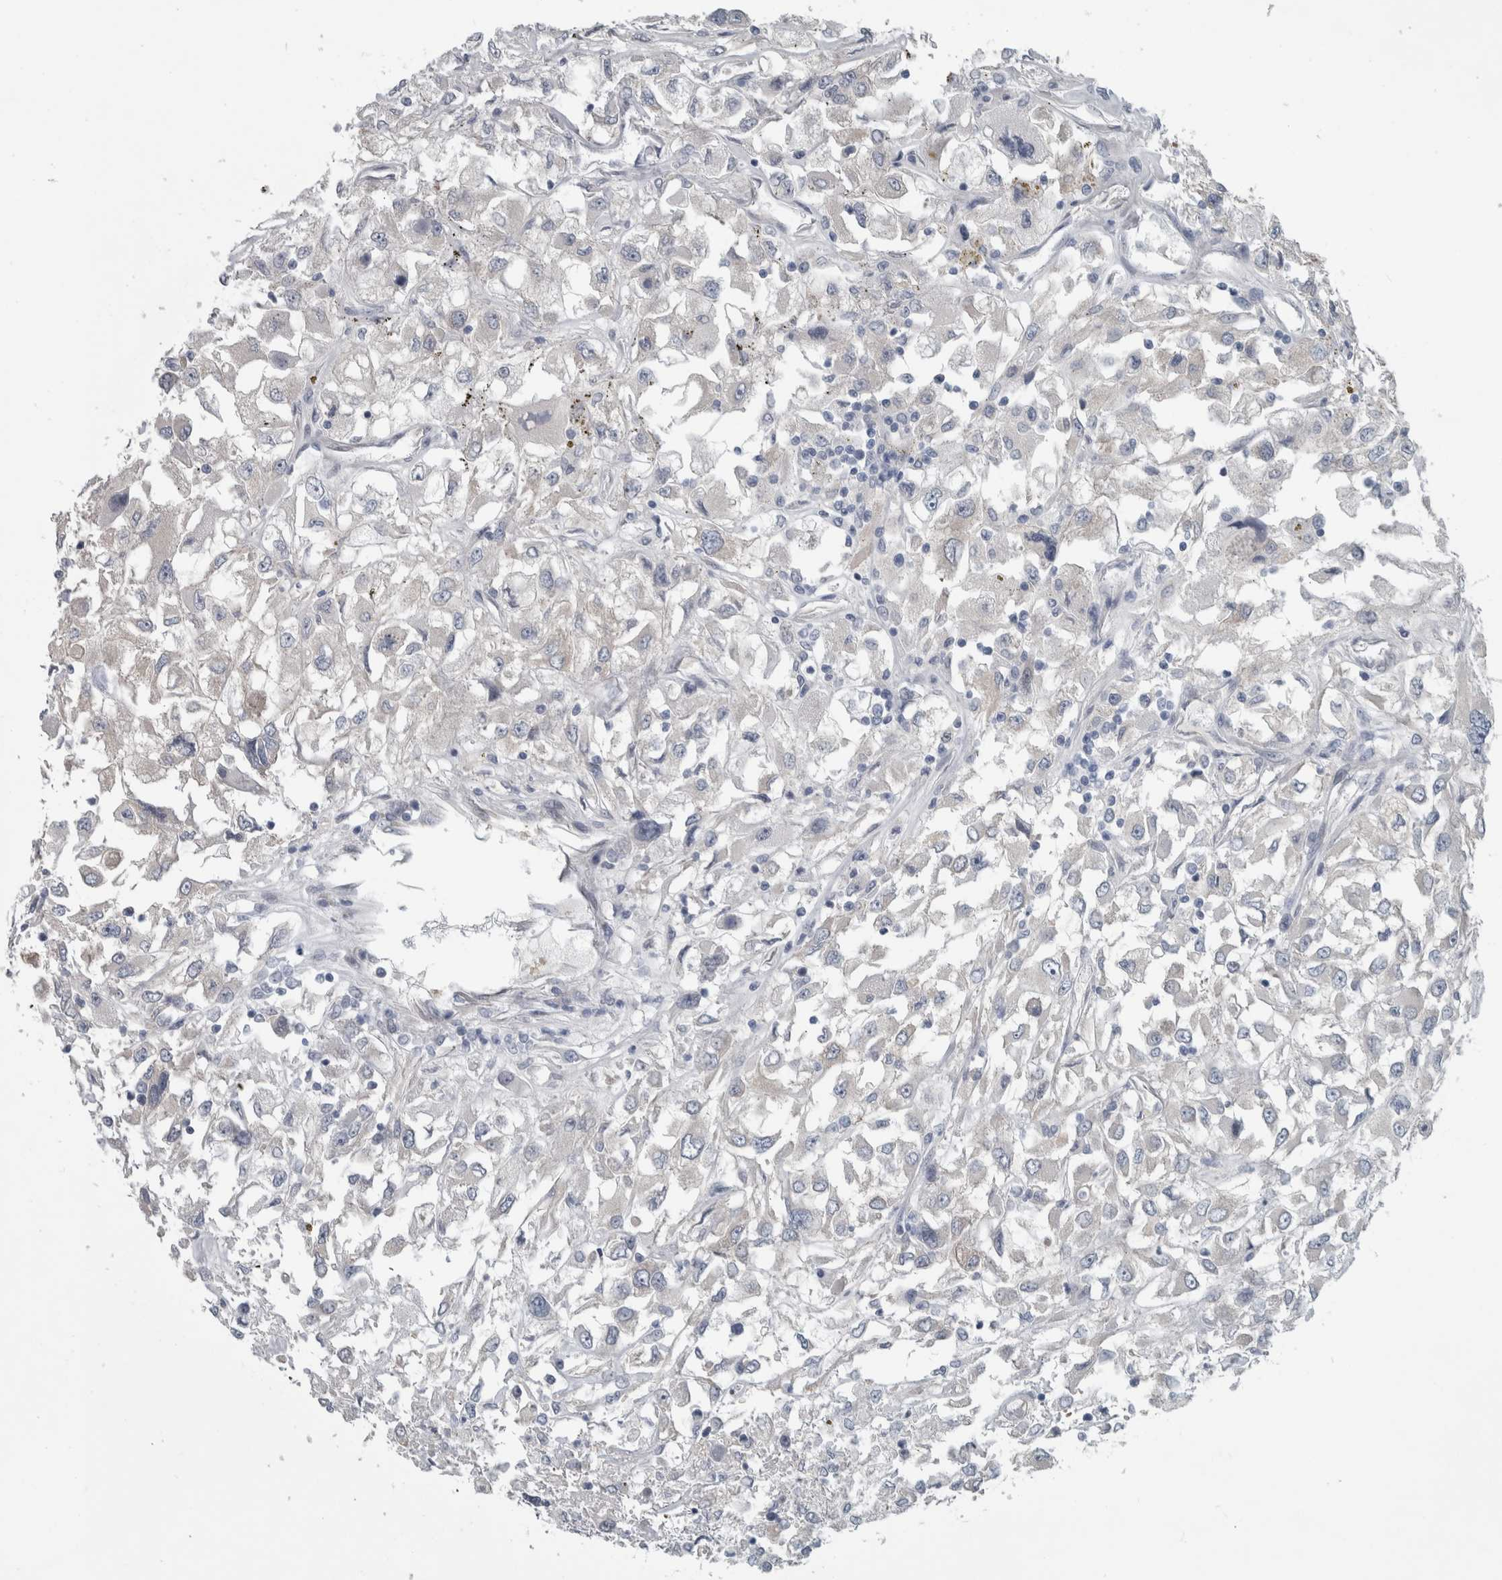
{"staining": {"intensity": "negative", "quantity": "none", "location": "none"}, "tissue": "renal cancer", "cell_type": "Tumor cells", "image_type": "cancer", "snomed": [{"axis": "morphology", "description": "Adenocarcinoma, NOS"}, {"axis": "topography", "description": "Kidney"}], "caption": "Photomicrograph shows no protein expression in tumor cells of renal cancer (adenocarcinoma) tissue.", "gene": "SH3GL2", "patient": {"sex": "female", "age": 52}}